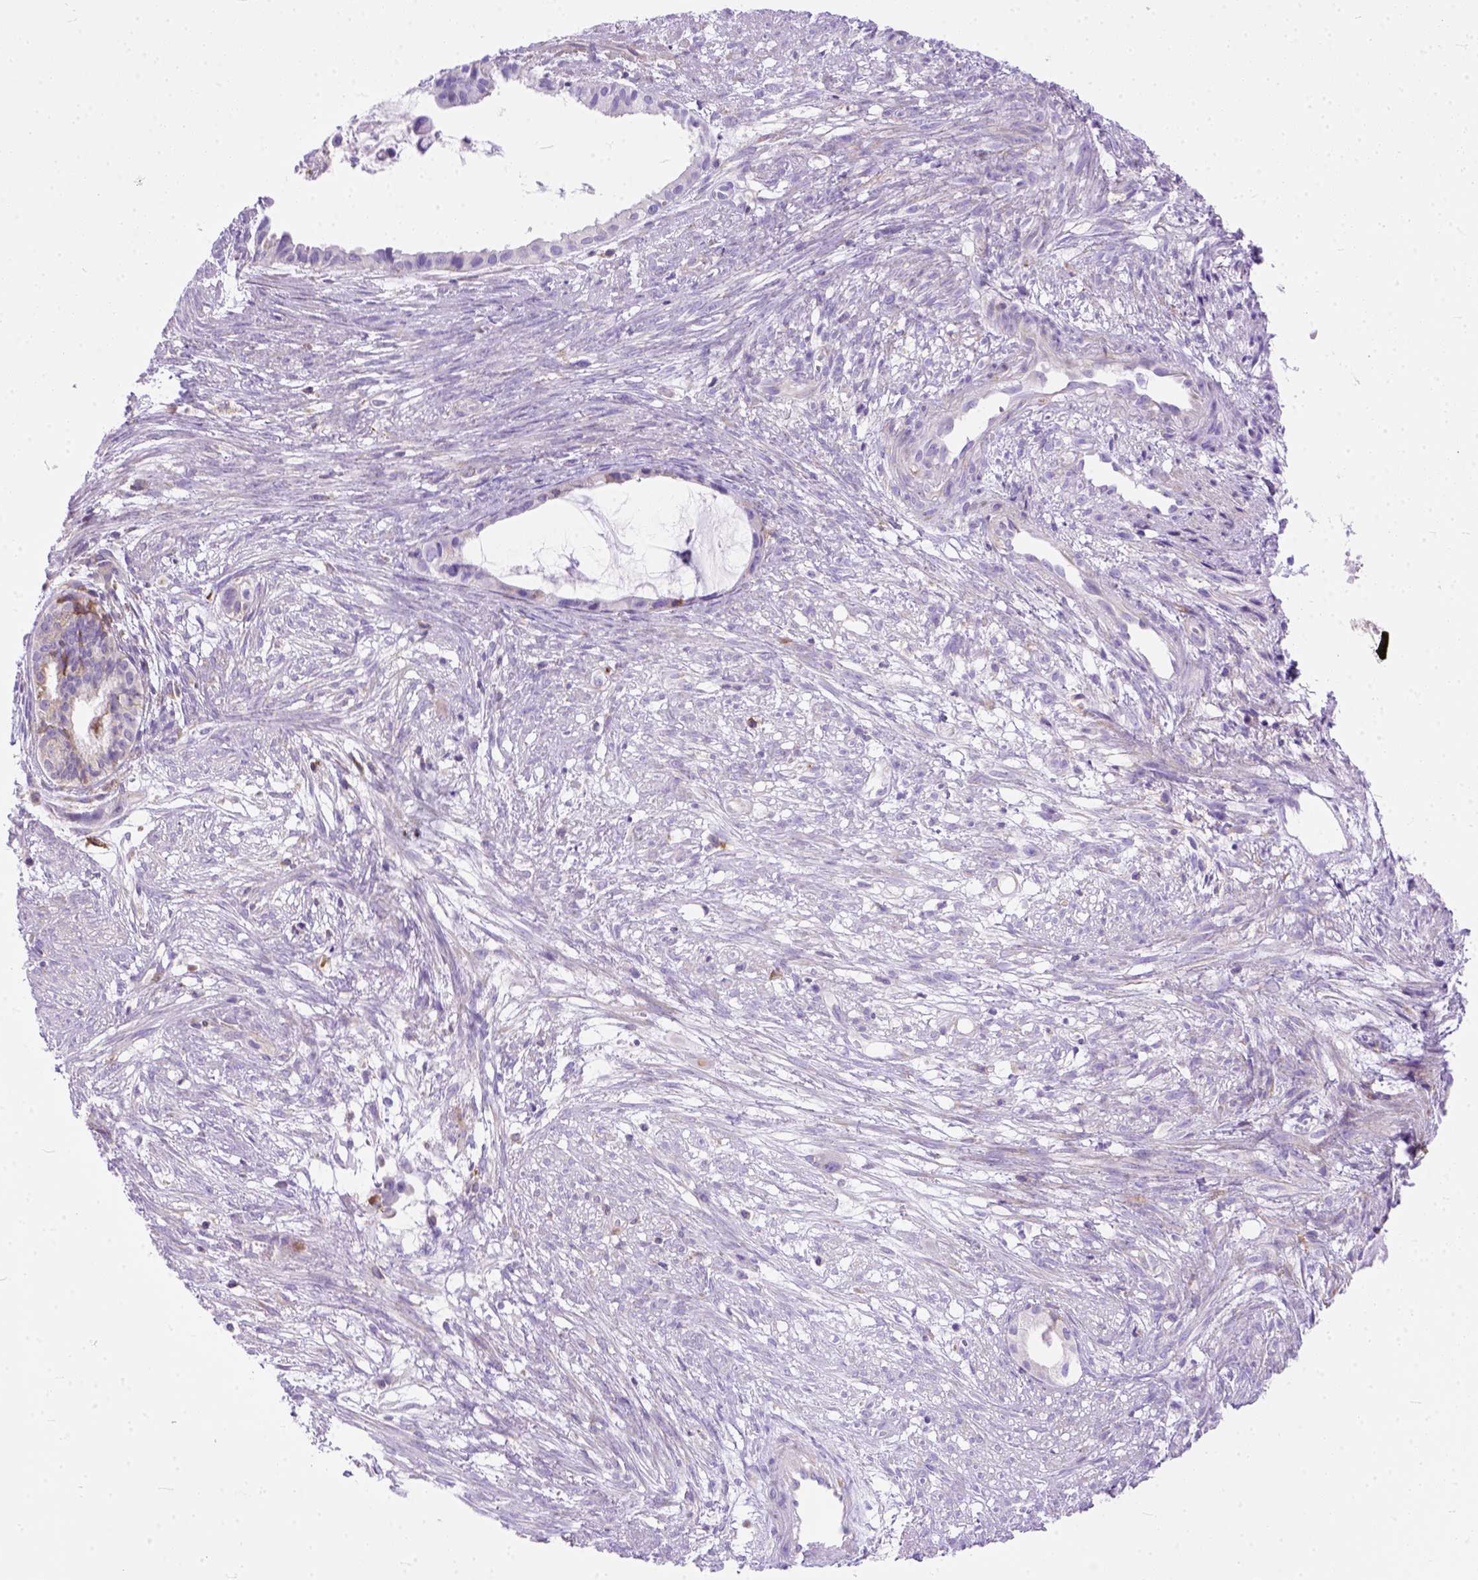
{"staining": {"intensity": "negative", "quantity": "none", "location": "none"}, "tissue": "endometrial cancer", "cell_type": "Tumor cells", "image_type": "cancer", "snomed": [{"axis": "morphology", "description": "Adenocarcinoma, NOS"}, {"axis": "topography", "description": "Endometrium"}], "caption": "This photomicrograph is of endometrial cancer stained with immunohistochemistry (IHC) to label a protein in brown with the nuclei are counter-stained blue. There is no expression in tumor cells. Nuclei are stained in blue.", "gene": "PLK4", "patient": {"sex": "female", "age": 86}}